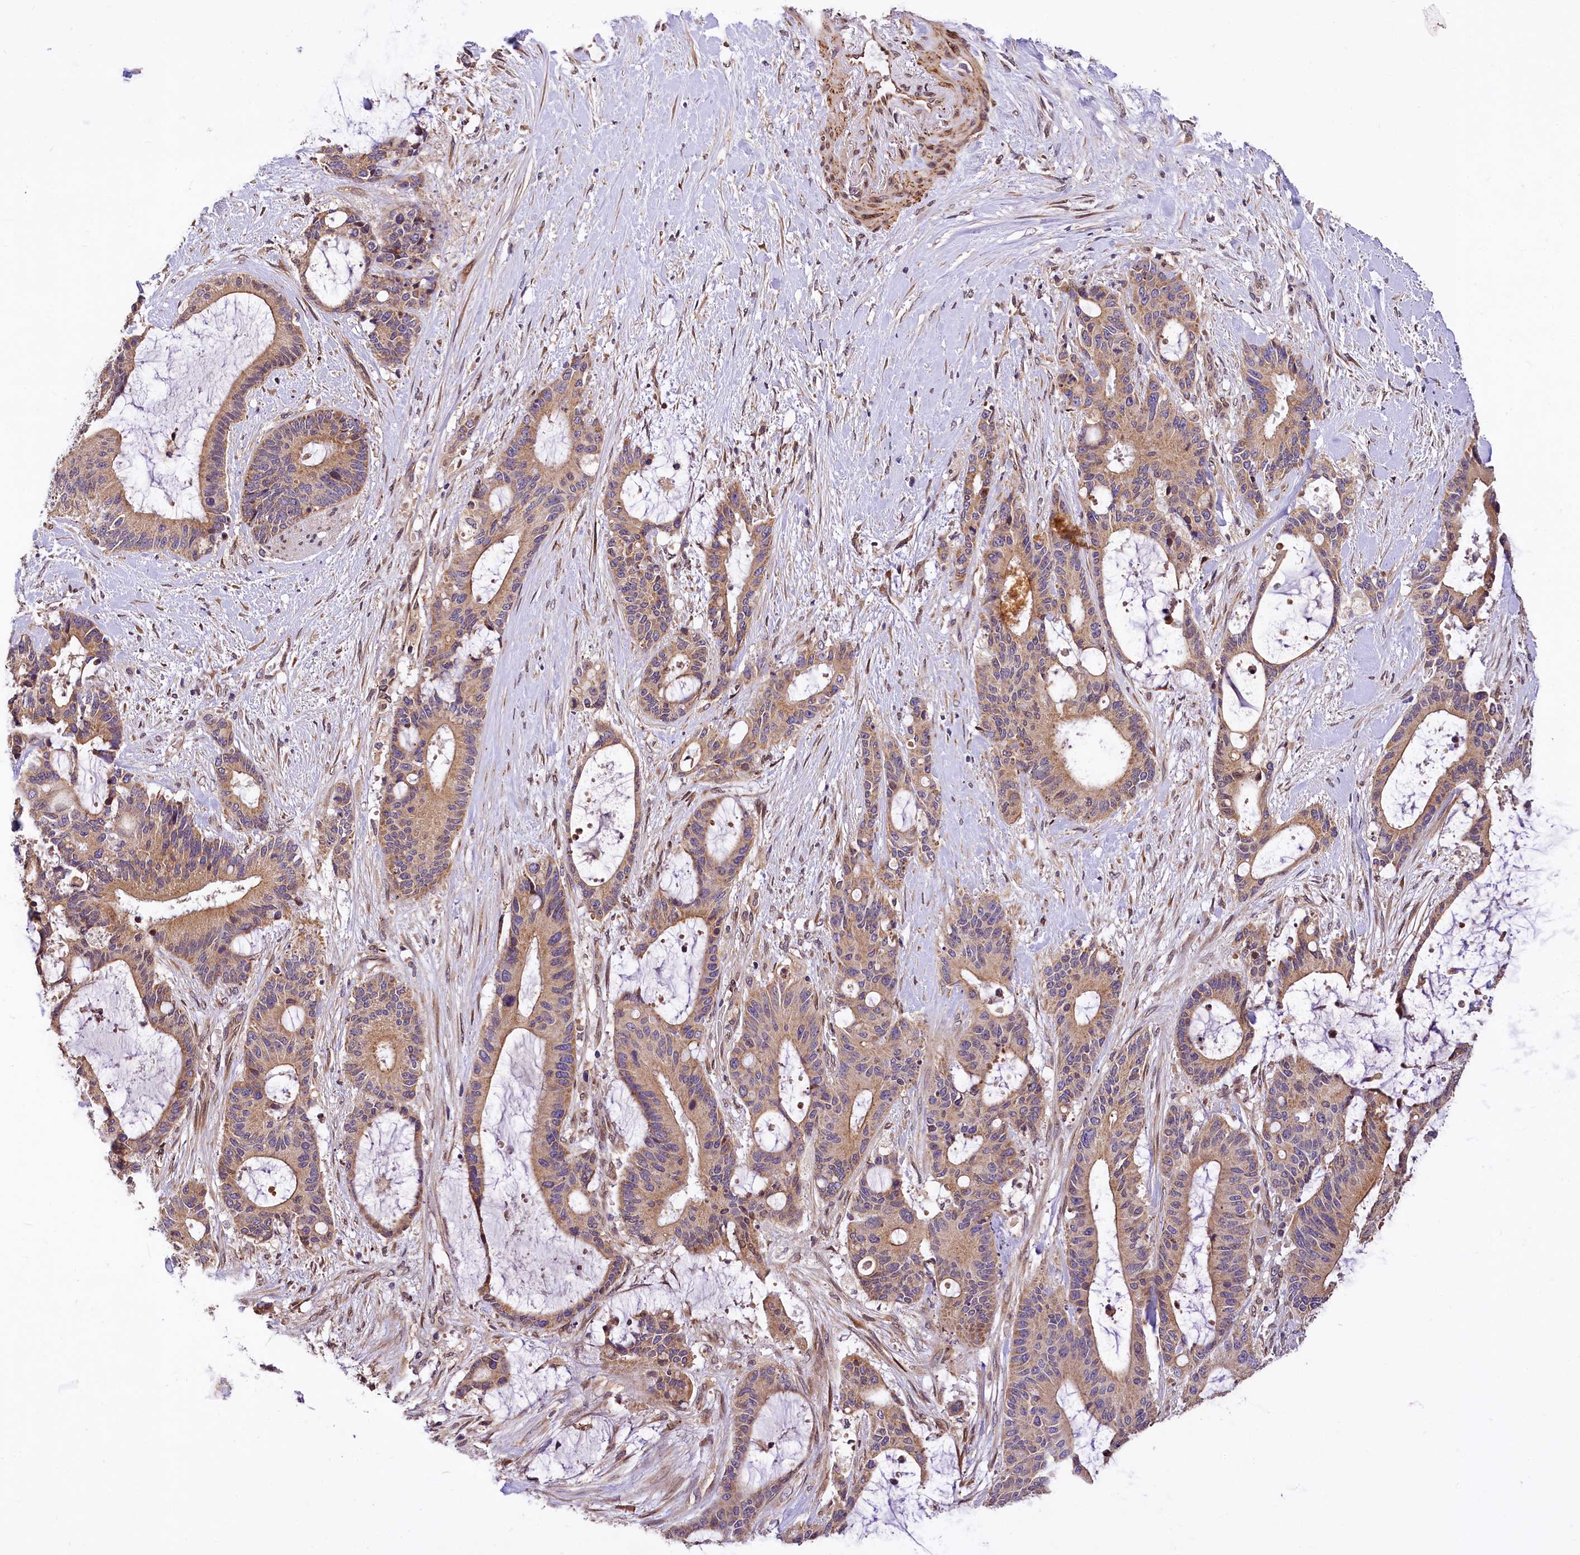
{"staining": {"intensity": "moderate", "quantity": ">75%", "location": "cytoplasmic/membranous"}, "tissue": "liver cancer", "cell_type": "Tumor cells", "image_type": "cancer", "snomed": [{"axis": "morphology", "description": "Normal tissue, NOS"}, {"axis": "morphology", "description": "Cholangiocarcinoma"}, {"axis": "topography", "description": "Liver"}, {"axis": "topography", "description": "Peripheral nerve tissue"}], "caption": "Immunohistochemical staining of liver cancer (cholangiocarcinoma) exhibits medium levels of moderate cytoplasmic/membranous staining in about >75% of tumor cells. The protein of interest is shown in brown color, while the nuclei are stained blue.", "gene": "SUPV3L1", "patient": {"sex": "female", "age": 73}}